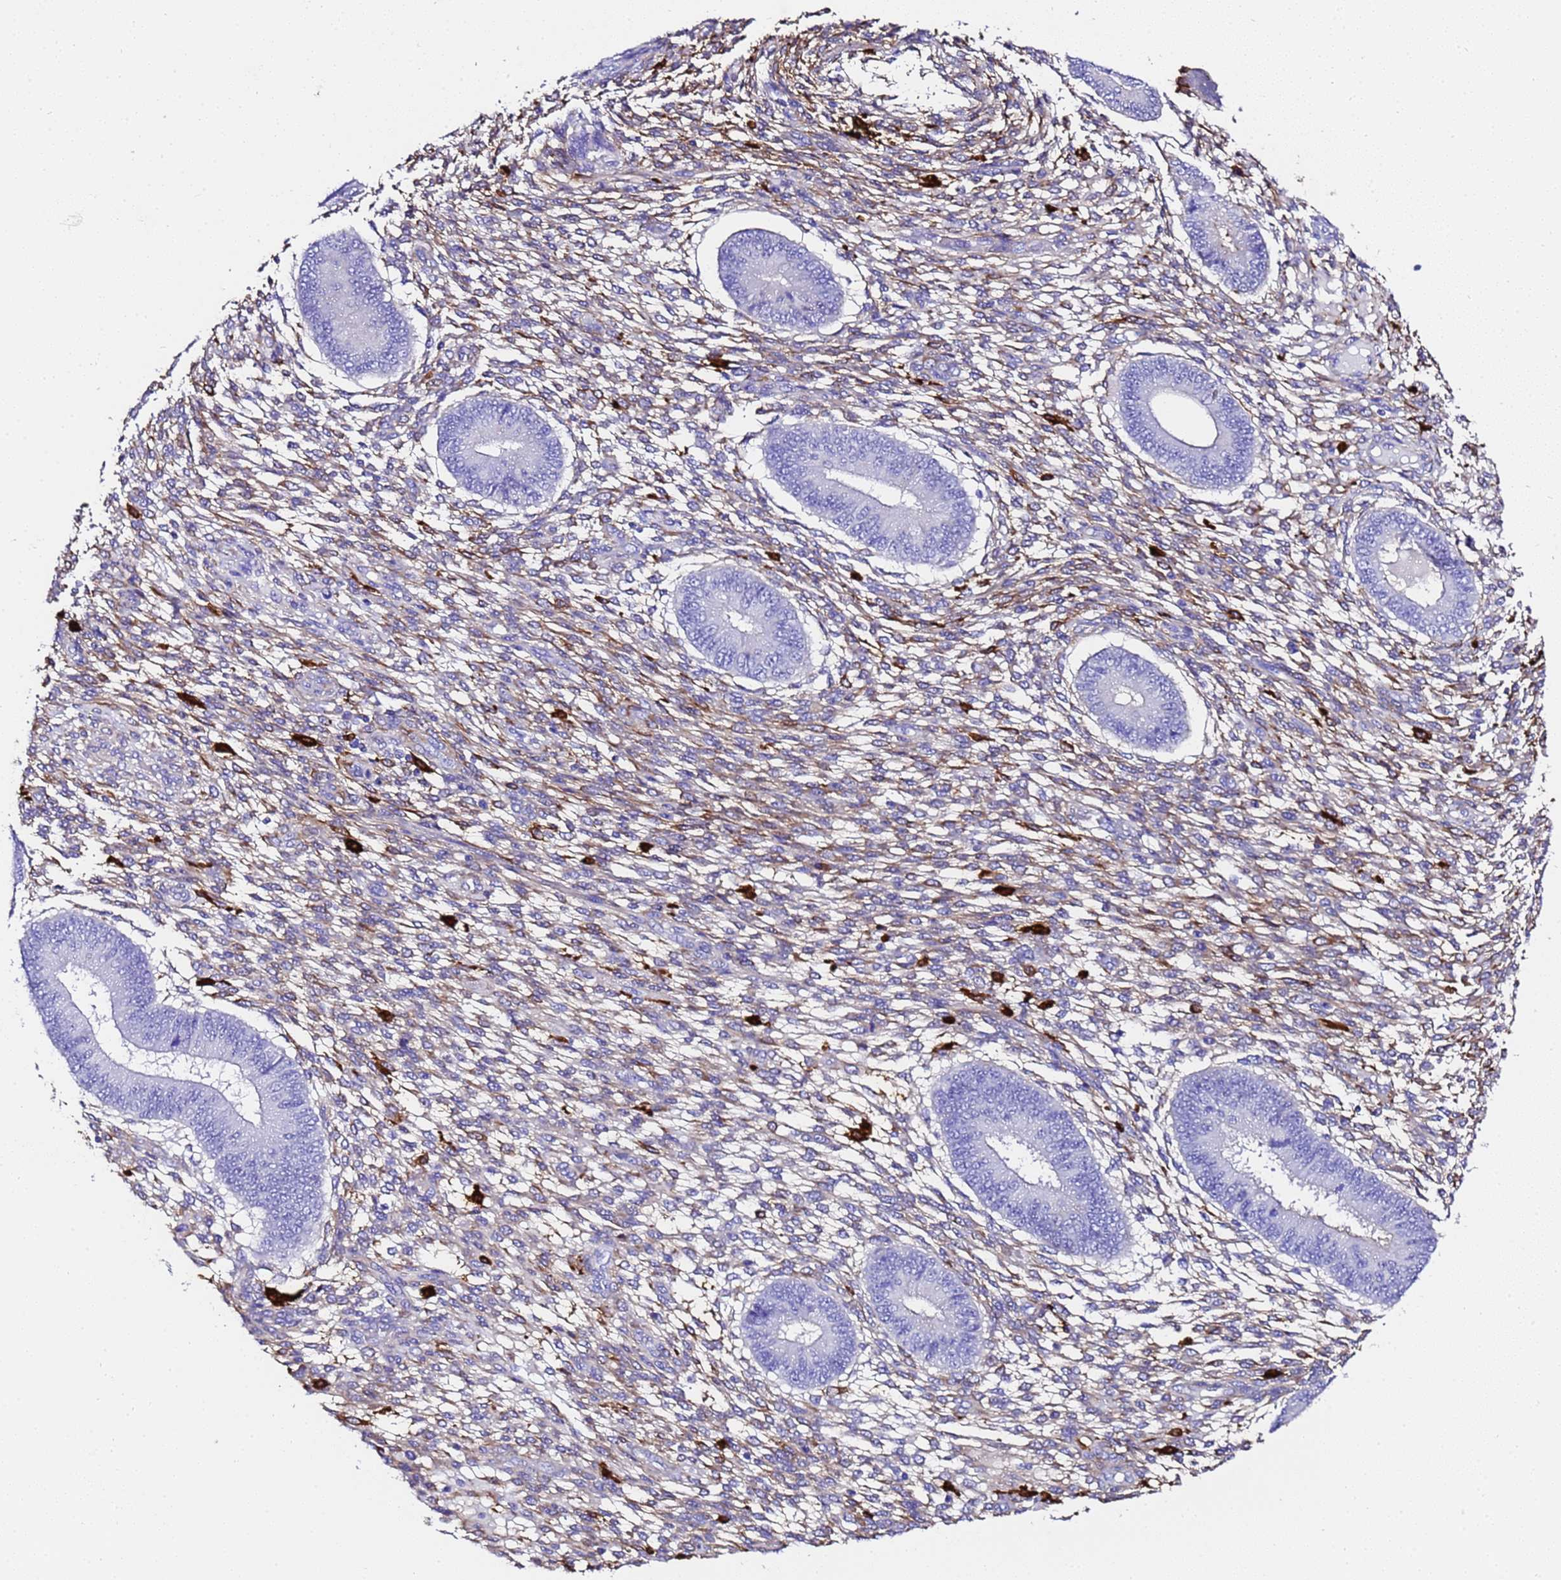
{"staining": {"intensity": "weak", "quantity": "25%-75%", "location": "cytoplasmic/membranous"}, "tissue": "endometrium", "cell_type": "Cells in endometrial stroma", "image_type": "normal", "snomed": [{"axis": "morphology", "description": "Normal tissue, NOS"}, {"axis": "topography", "description": "Endometrium"}], "caption": "Endometrium stained with immunohistochemistry reveals weak cytoplasmic/membranous staining in about 25%-75% of cells in endometrial stroma.", "gene": "FTL", "patient": {"sex": "female", "age": 49}}